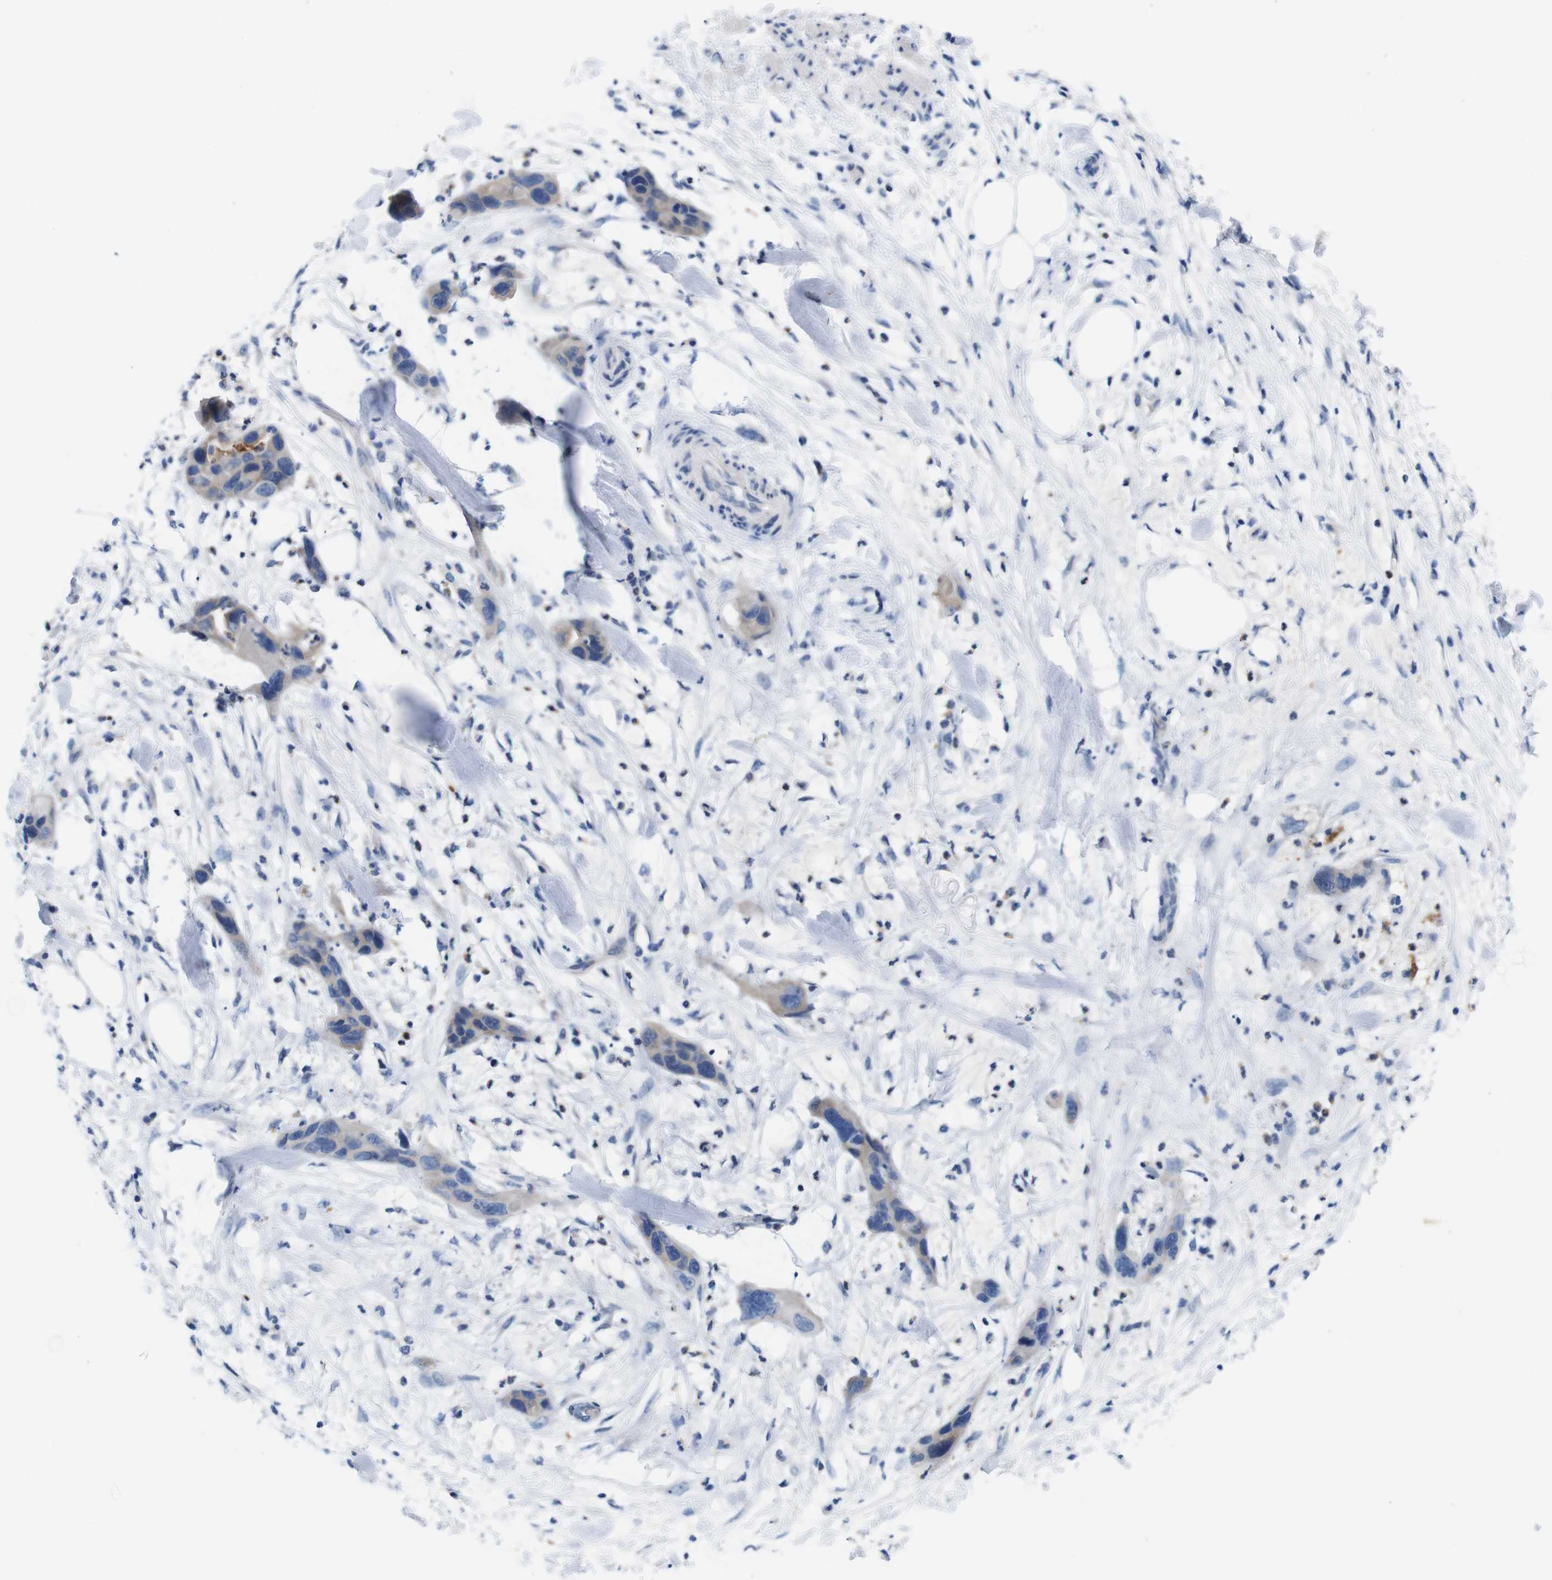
{"staining": {"intensity": "weak", "quantity": "<25%", "location": "cytoplasmic/membranous"}, "tissue": "pancreatic cancer", "cell_type": "Tumor cells", "image_type": "cancer", "snomed": [{"axis": "morphology", "description": "Adenocarcinoma, NOS"}, {"axis": "topography", "description": "Pancreas"}], "caption": "Immunohistochemistry (IHC) micrograph of neoplastic tissue: human pancreatic cancer stained with DAB (3,3'-diaminobenzidine) shows no significant protein positivity in tumor cells.", "gene": "C1RL", "patient": {"sex": "female", "age": 71}}